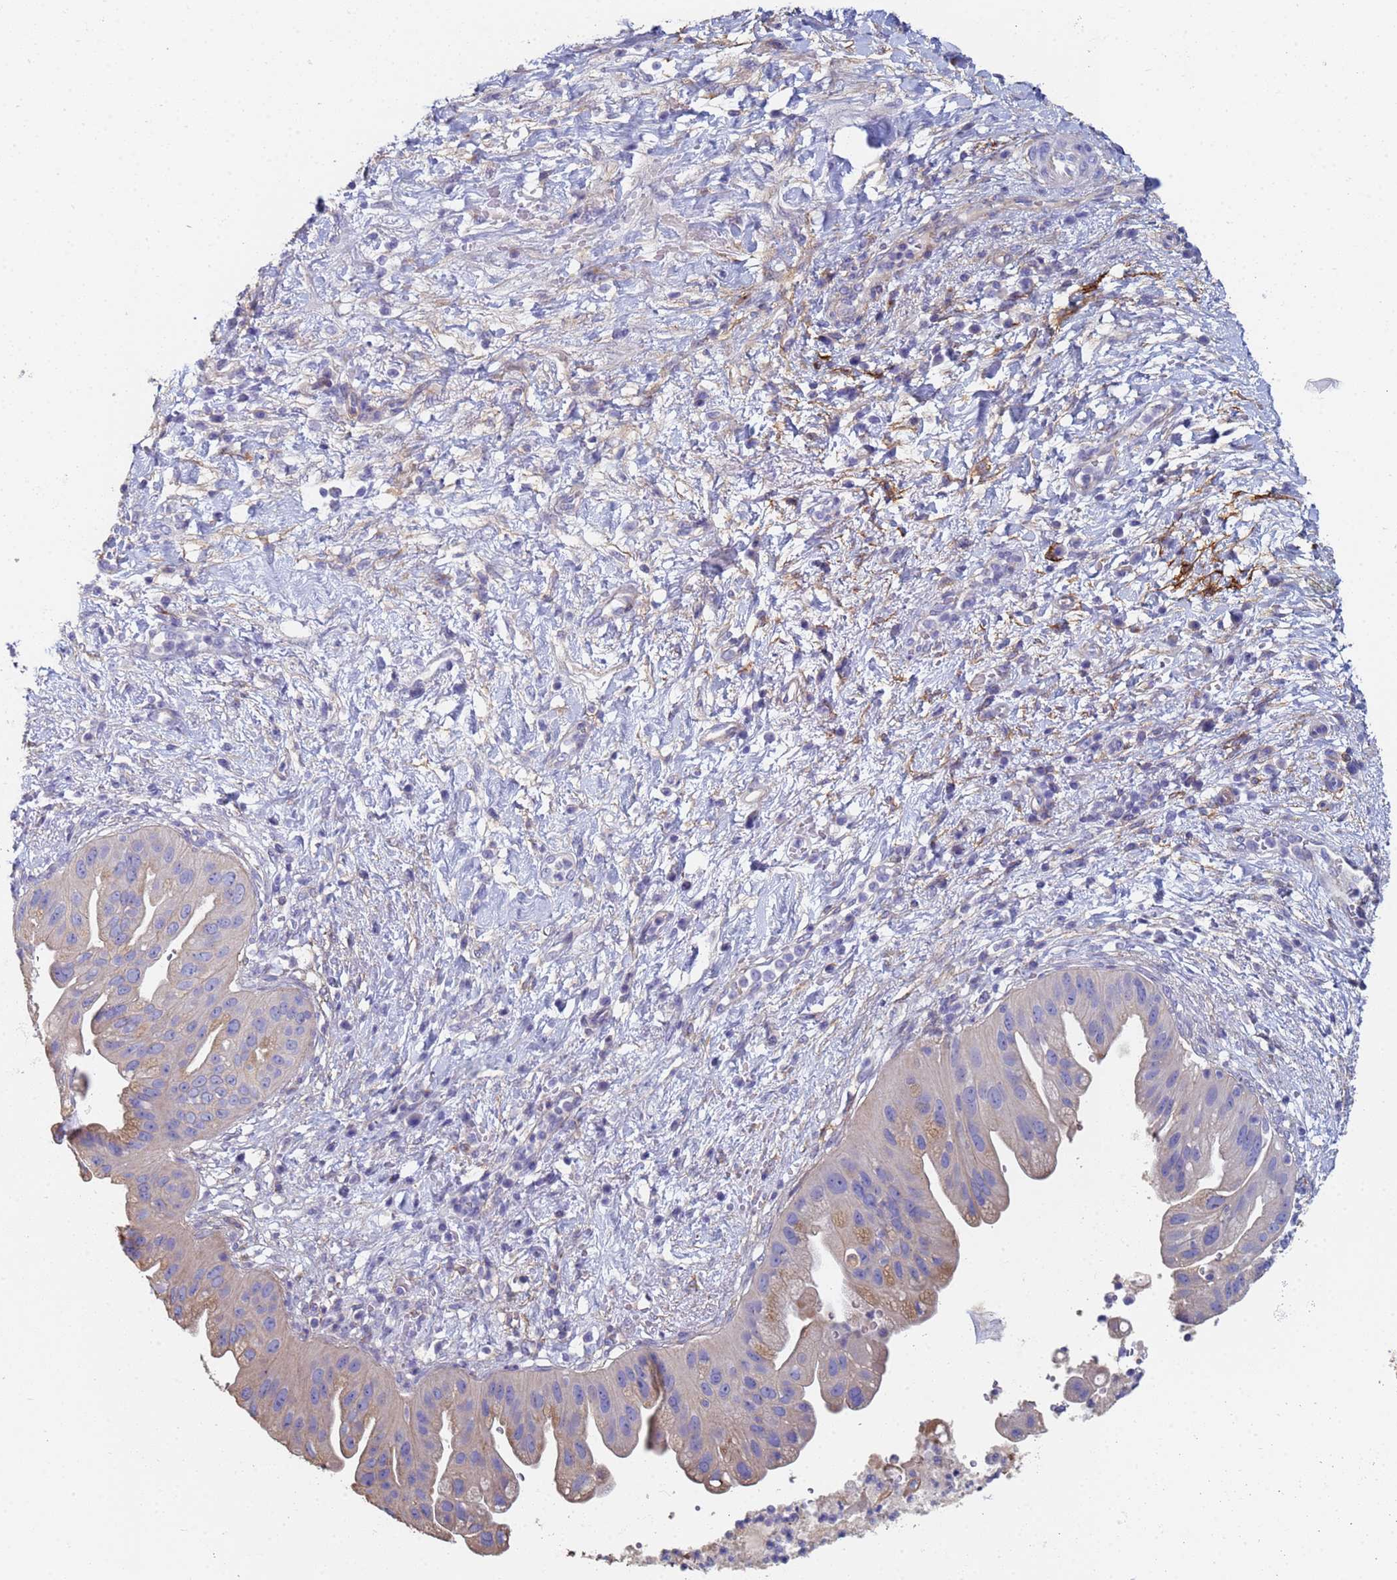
{"staining": {"intensity": "weak", "quantity": "25%-75%", "location": "cytoplasmic/membranous"}, "tissue": "pancreatic cancer", "cell_type": "Tumor cells", "image_type": "cancer", "snomed": [{"axis": "morphology", "description": "Adenocarcinoma, NOS"}, {"axis": "topography", "description": "Pancreas"}], "caption": "Pancreatic cancer (adenocarcinoma) was stained to show a protein in brown. There is low levels of weak cytoplasmic/membranous staining in approximately 25%-75% of tumor cells.", "gene": "ABCA8", "patient": {"sex": "male", "age": 68}}